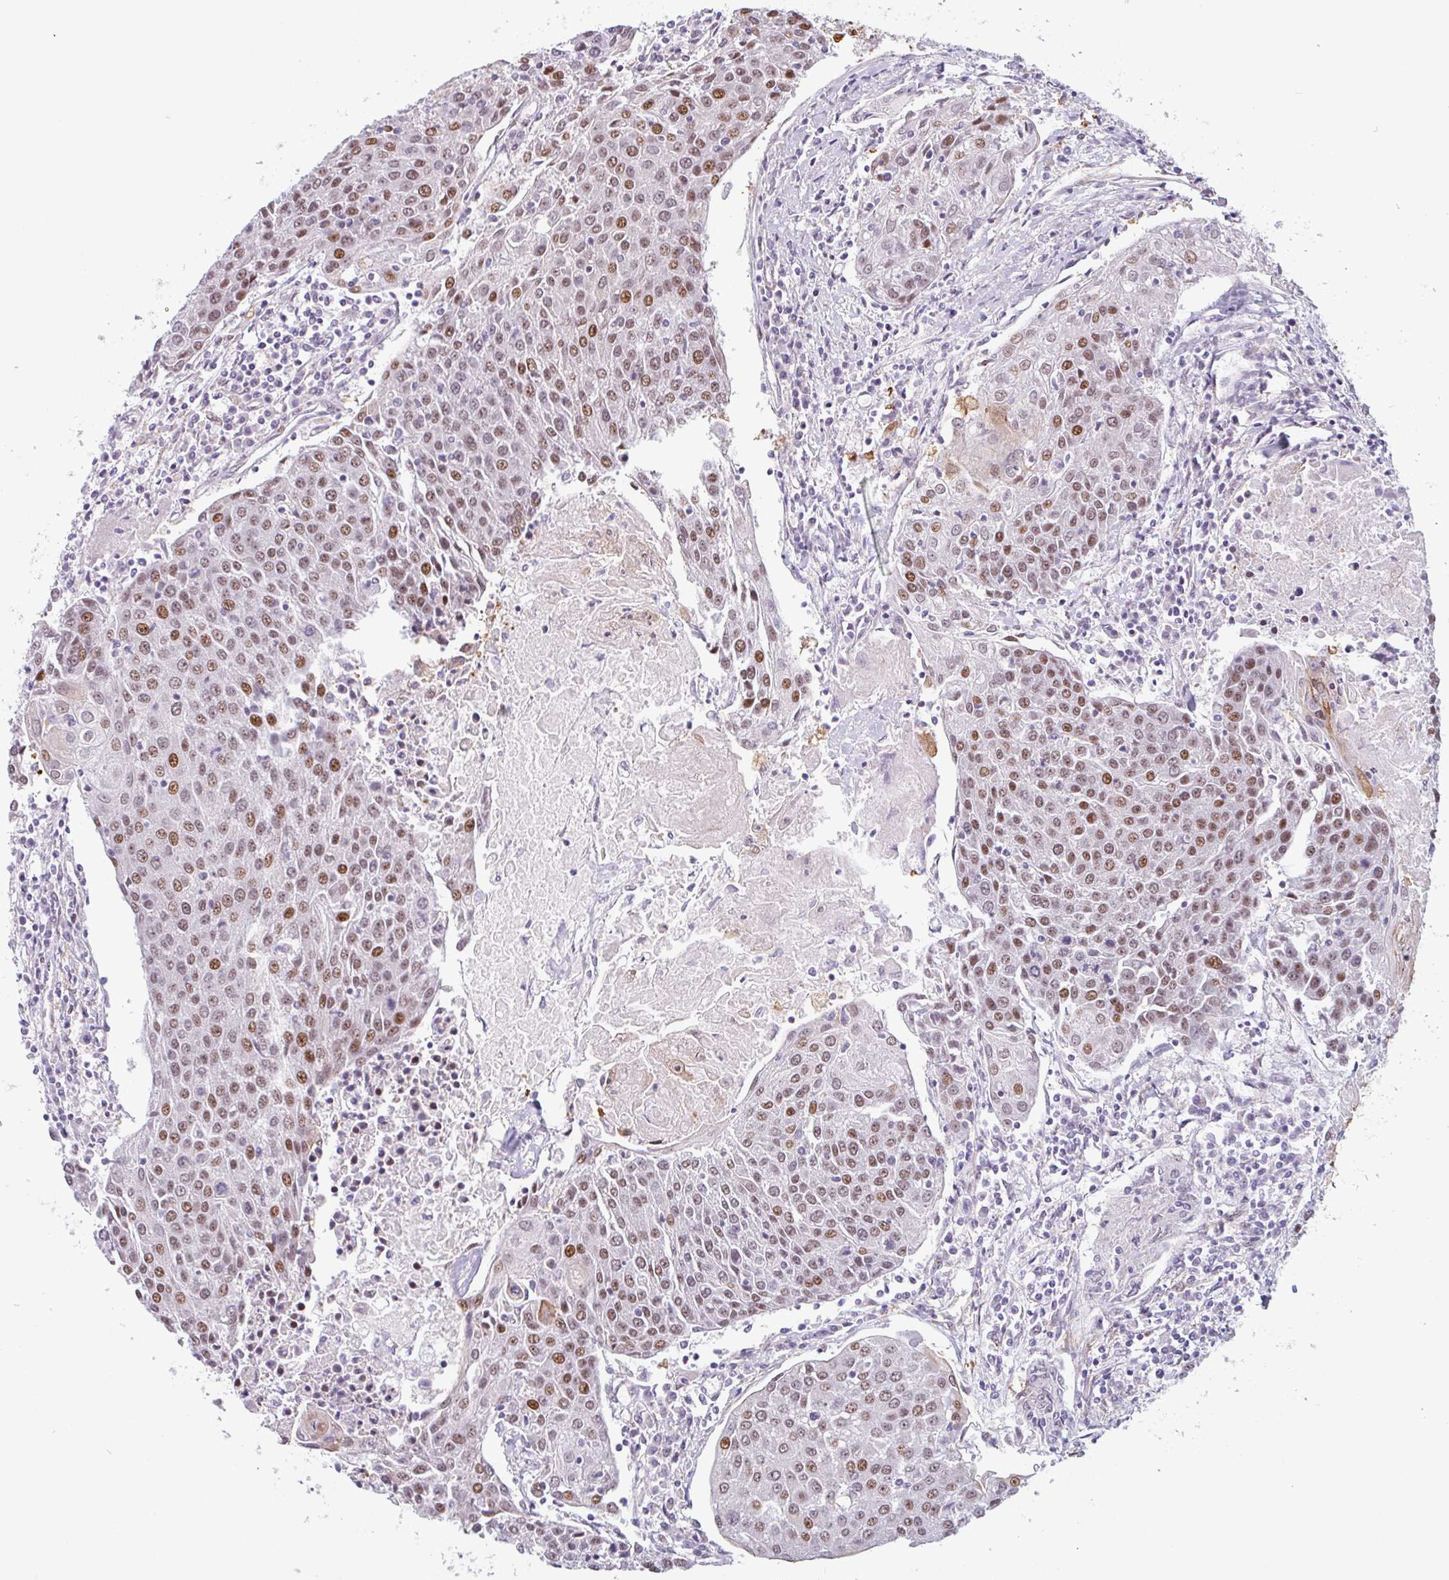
{"staining": {"intensity": "moderate", "quantity": ">75%", "location": "nuclear"}, "tissue": "urothelial cancer", "cell_type": "Tumor cells", "image_type": "cancer", "snomed": [{"axis": "morphology", "description": "Urothelial carcinoma, High grade"}, {"axis": "topography", "description": "Urinary bladder"}], "caption": "Protein staining by immunohistochemistry (IHC) shows moderate nuclear expression in approximately >75% of tumor cells in urothelial cancer.", "gene": "TMEM119", "patient": {"sex": "female", "age": 85}}